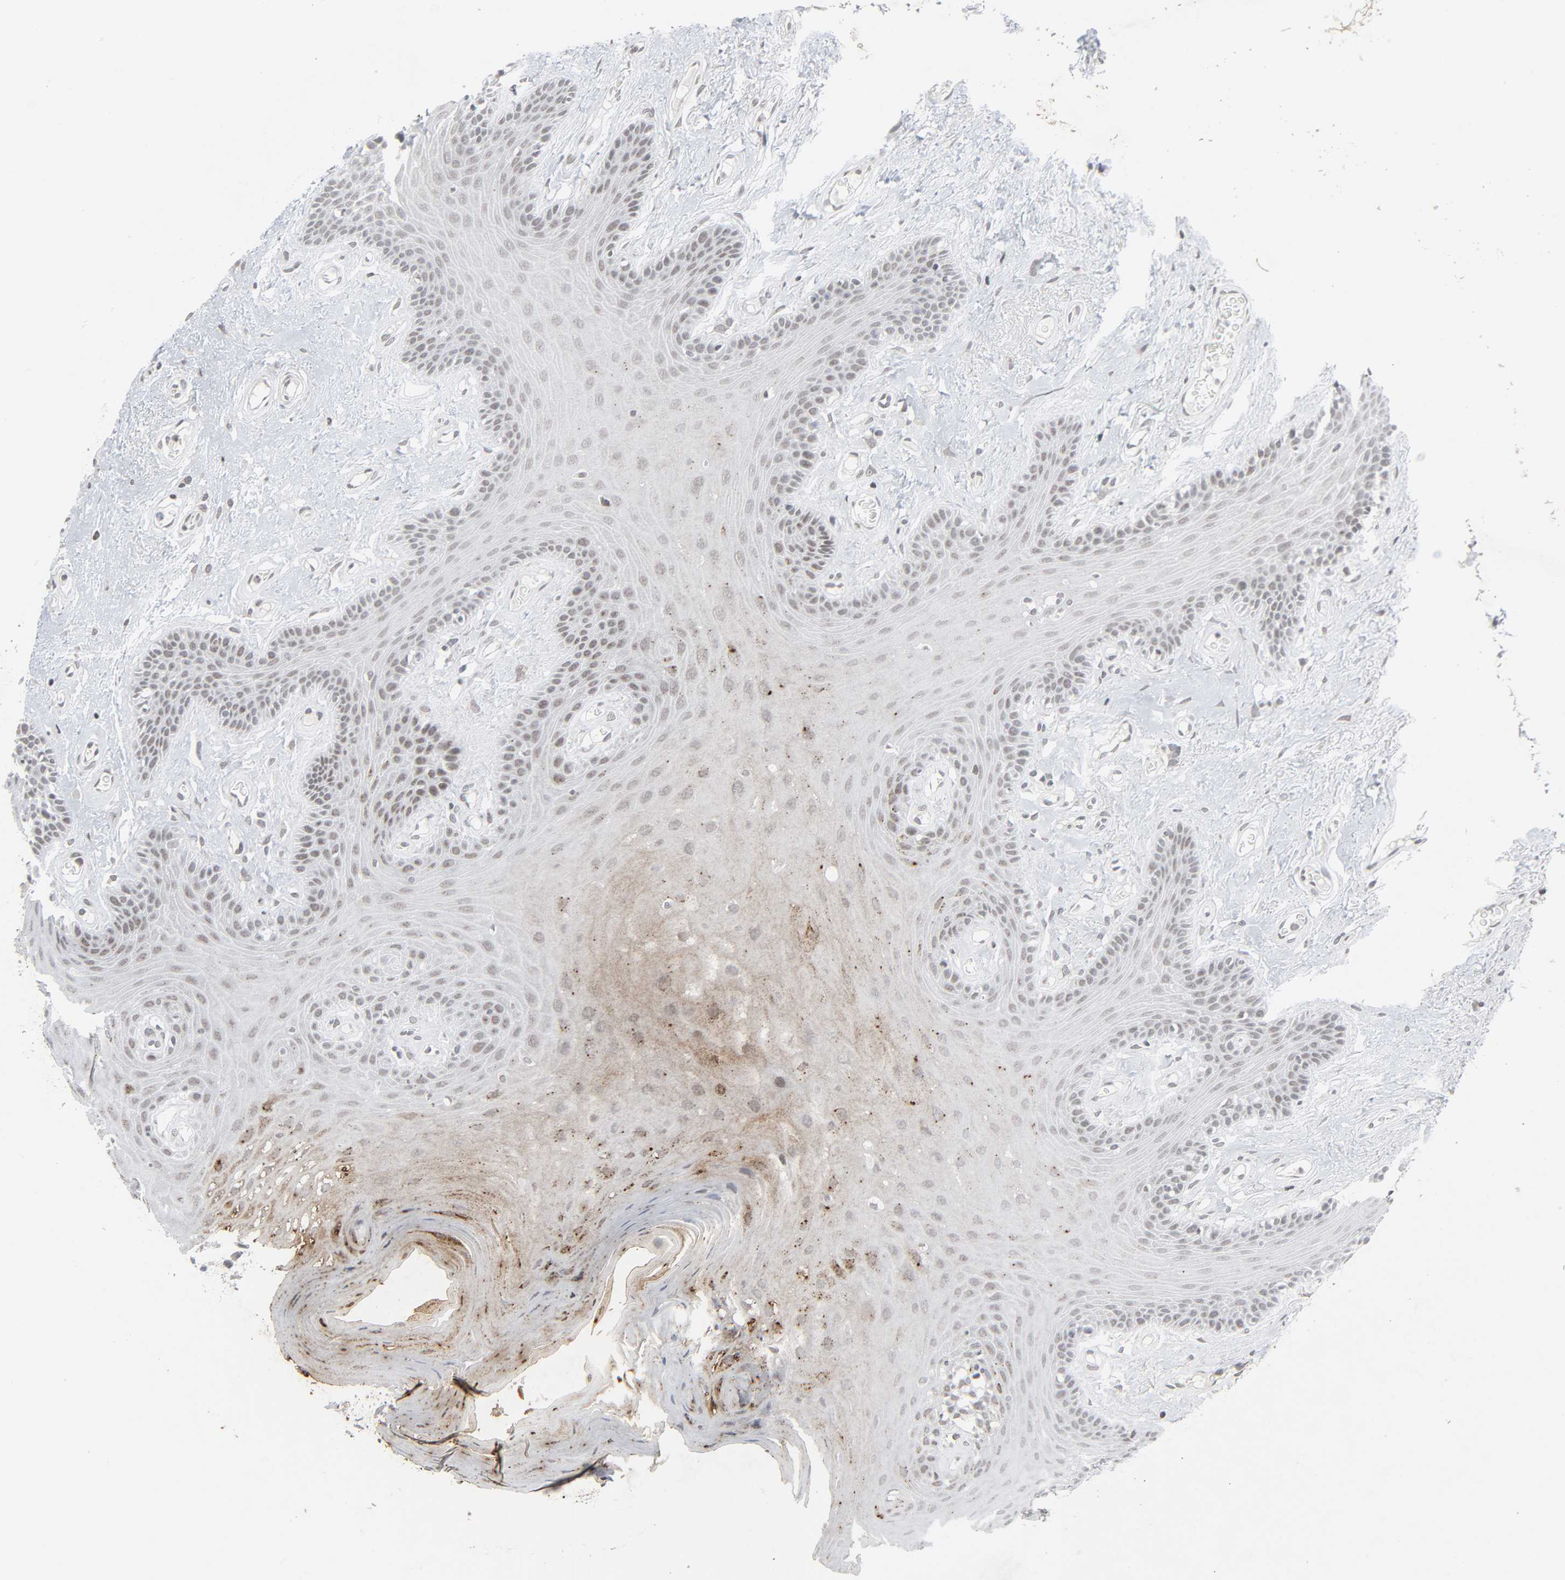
{"staining": {"intensity": "strong", "quantity": "<25%", "location": "cytoplasmic/membranous"}, "tissue": "oral mucosa", "cell_type": "Squamous epithelial cells", "image_type": "normal", "snomed": [{"axis": "morphology", "description": "Normal tissue, NOS"}, {"axis": "morphology", "description": "Squamous cell carcinoma, NOS"}, {"axis": "topography", "description": "Skeletal muscle"}, {"axis": "topography", "description": "Oral tissue"}, {"axis": "topography", "description": "Head-Neck"}], "caption": "IHC micrograph of unremarkable oral mucosa: human oral mucosa stained using IHC demonstrates medium levels of strong protein expression localized specifically in the cytoplasmic/membranous of squamous epithelial cells, appearing as a cytoplasmic/membranous brown color.", "gene": "MUC1", "patient": {"sex": "male", "age": 71}}